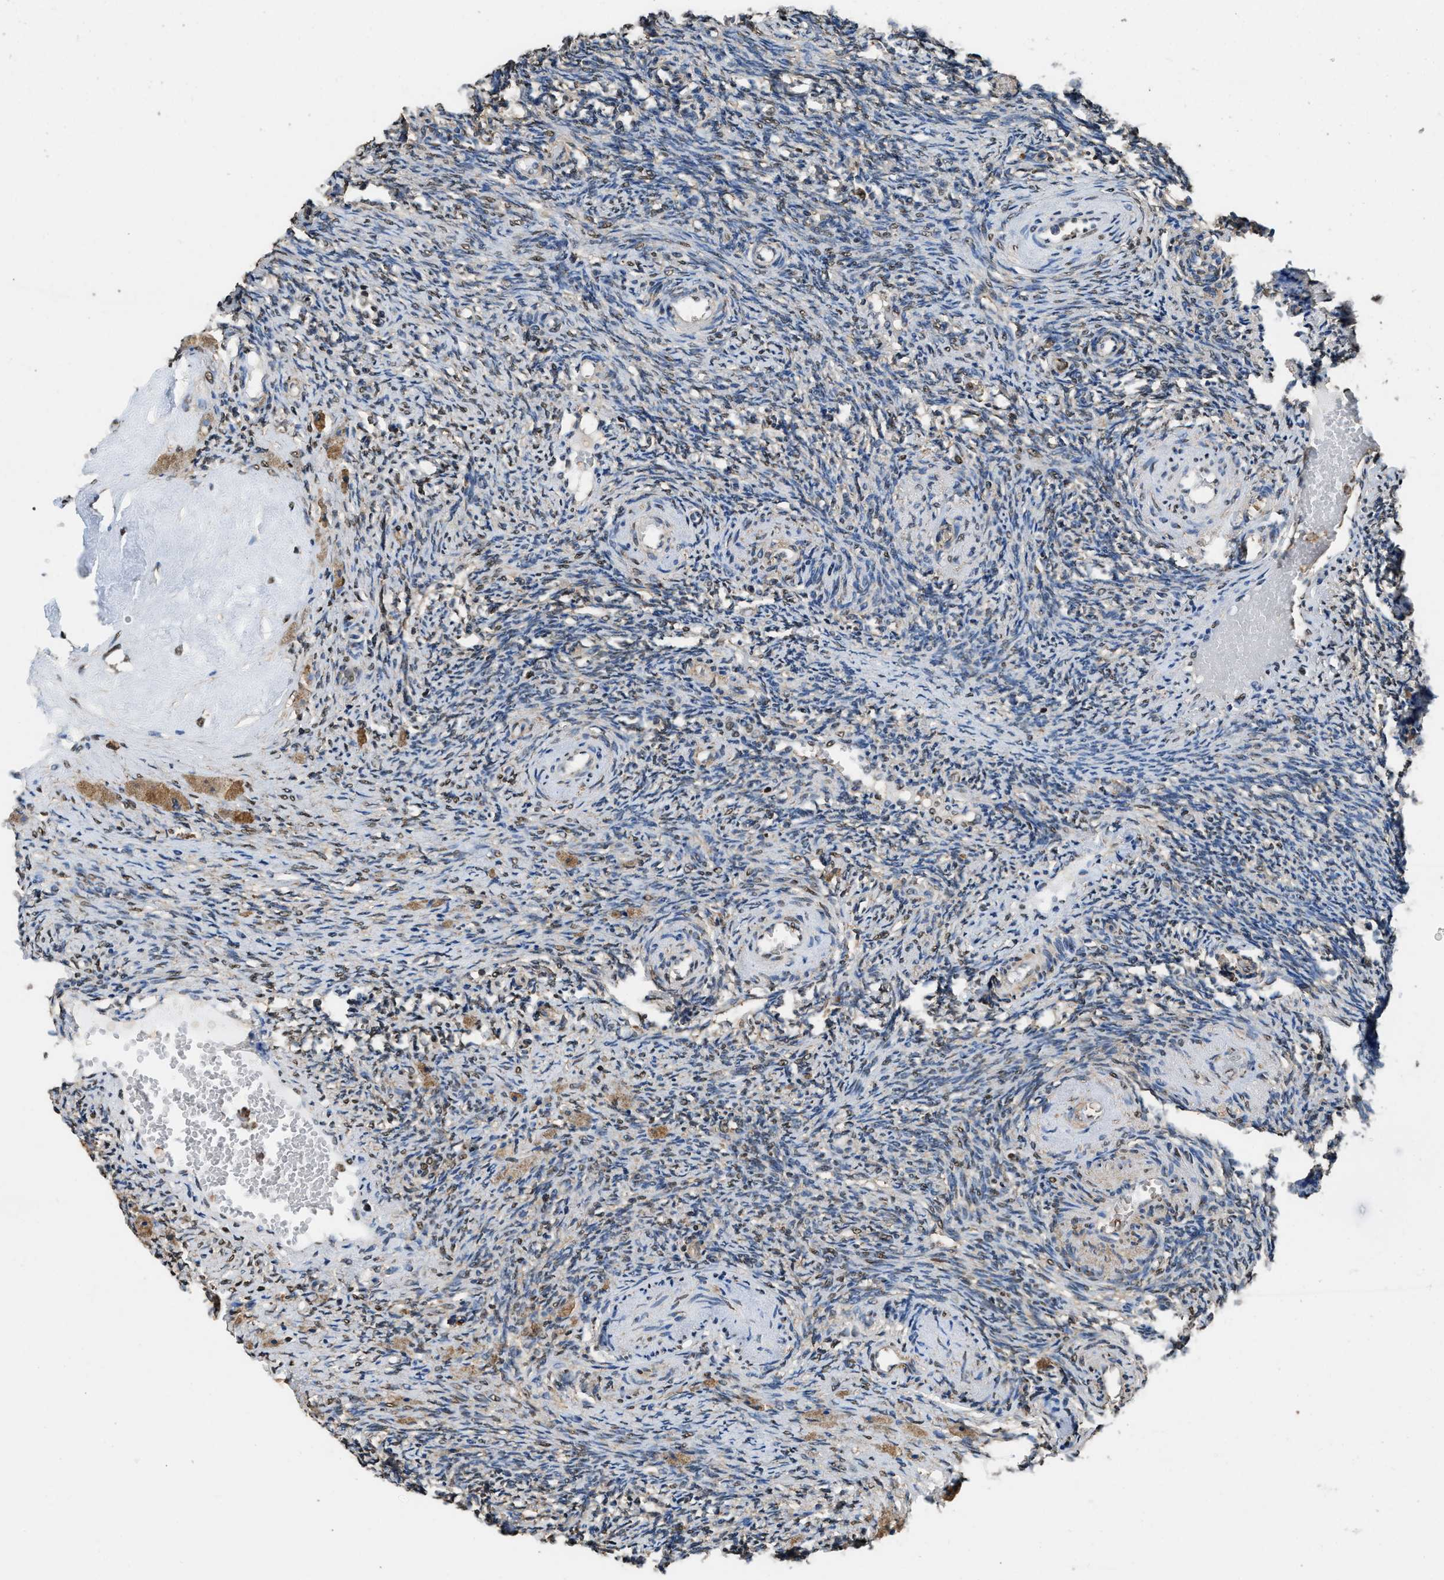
{"staining": {"intensity": "strong", "quantity": "<25%", "location": "nuclear"}, "tissue": "ovary", "cell_type": "Ovarian stroma cells", "image_type": "normal", "snomed": [{"axis": "morphology", "description": "Normal tissue, NOS"}, {"axis": "topography", "description": "Ovary"}], "caption": "Protein analysis of benign ovary displays strong nuclear positivity in about <25% of ovarian stroma cells.", "gene": "GAPDH", "patient": {"sex": "female", "age": 41}}